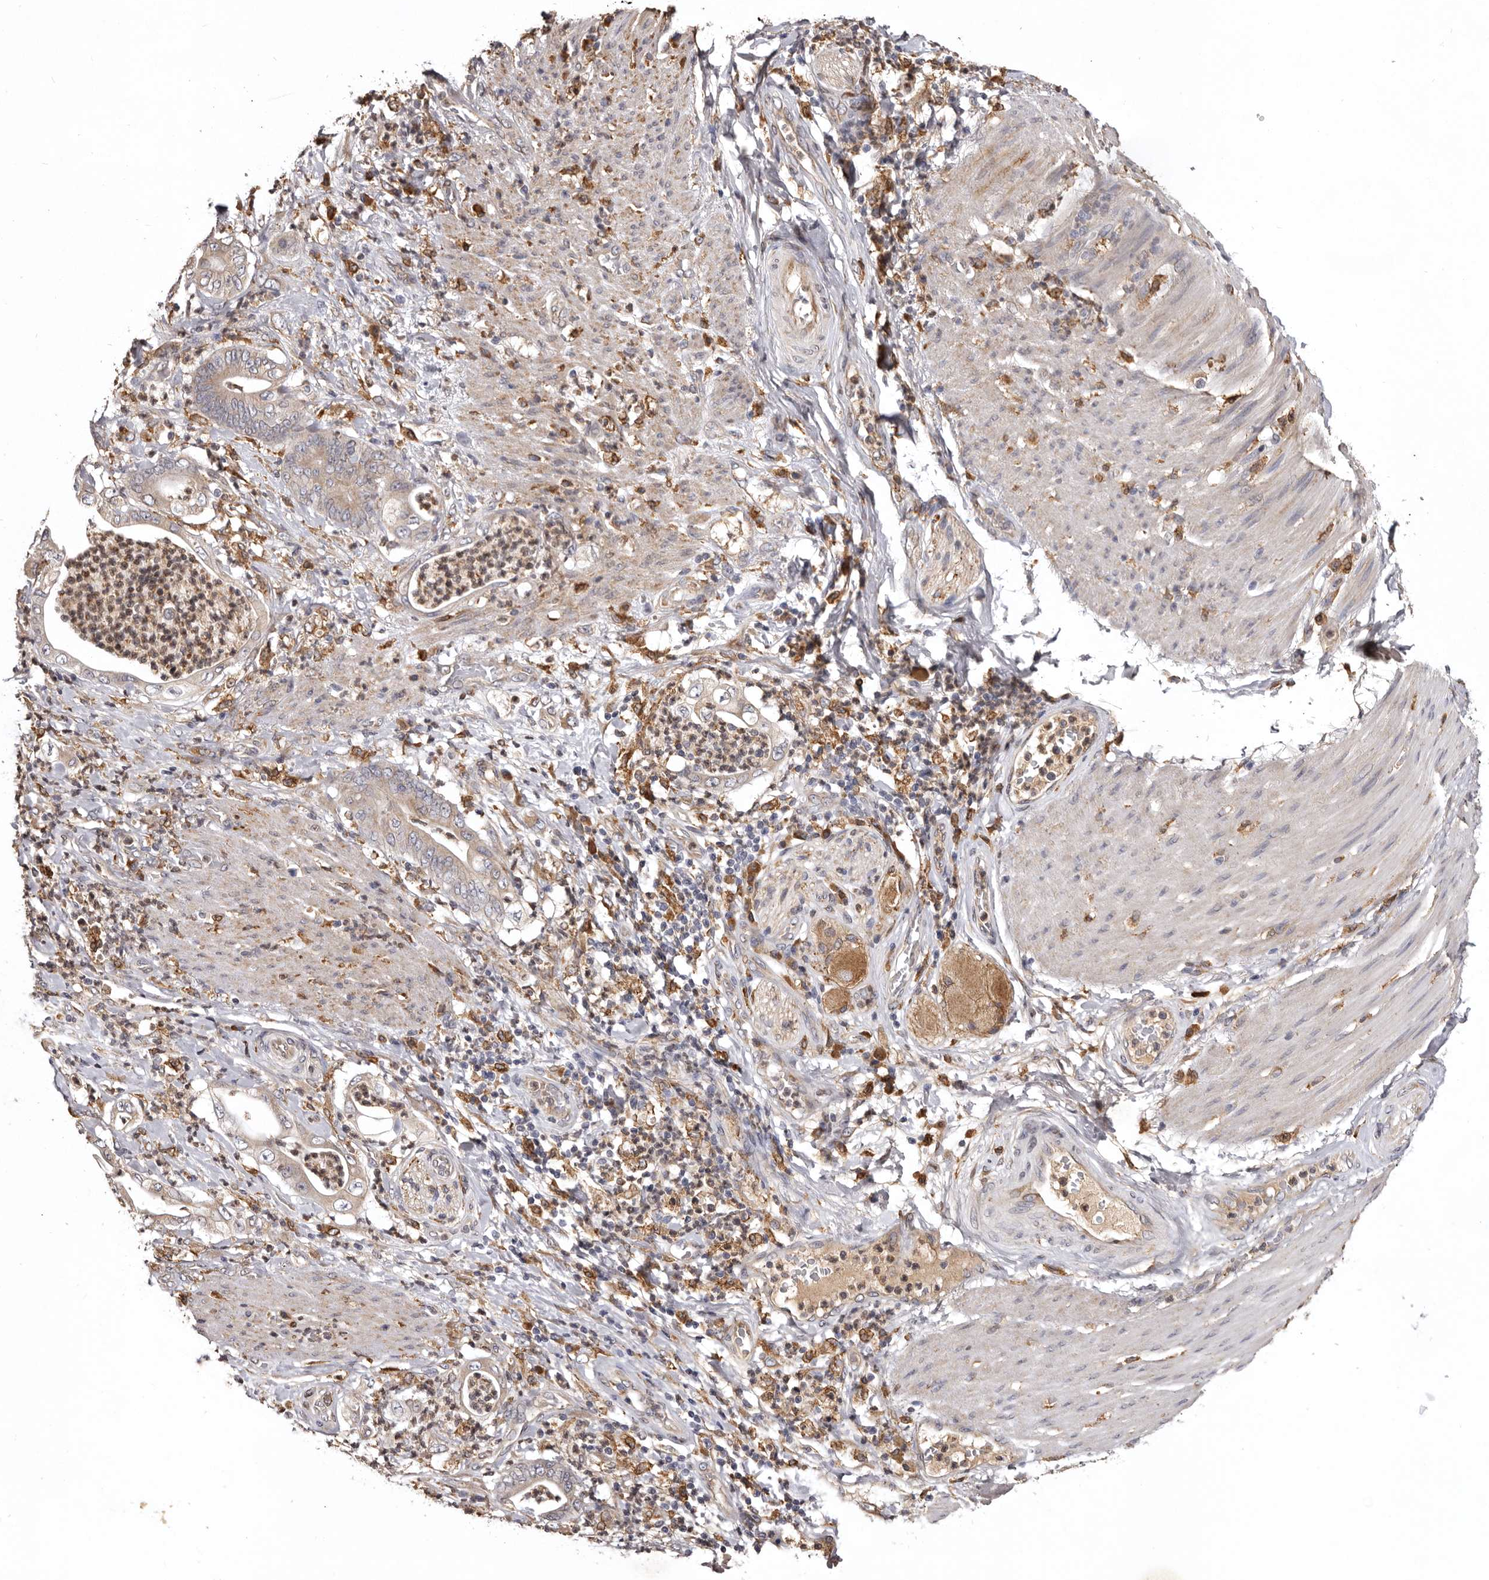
{"staining": {"intensity": "weak", "quantity": ">75%", "location": "cytoplasmic/membranous"}, "tissue": "stomach cancer", "cell_type": "Tumor cells", "image_type": "cancer", "snomed": [{"axis": "morphology", "description": "Adenocarcinoma, NOS"}, {"axis": "topography", "description": "Stomach"}], "caption": "A low amount of weak cytoplasmic/membranous positivity is present in approximately >75% of tumor cells in stomach cancer tissue.", "gene": "INKA2", "patient": {"sex": "female", "age": 73}}